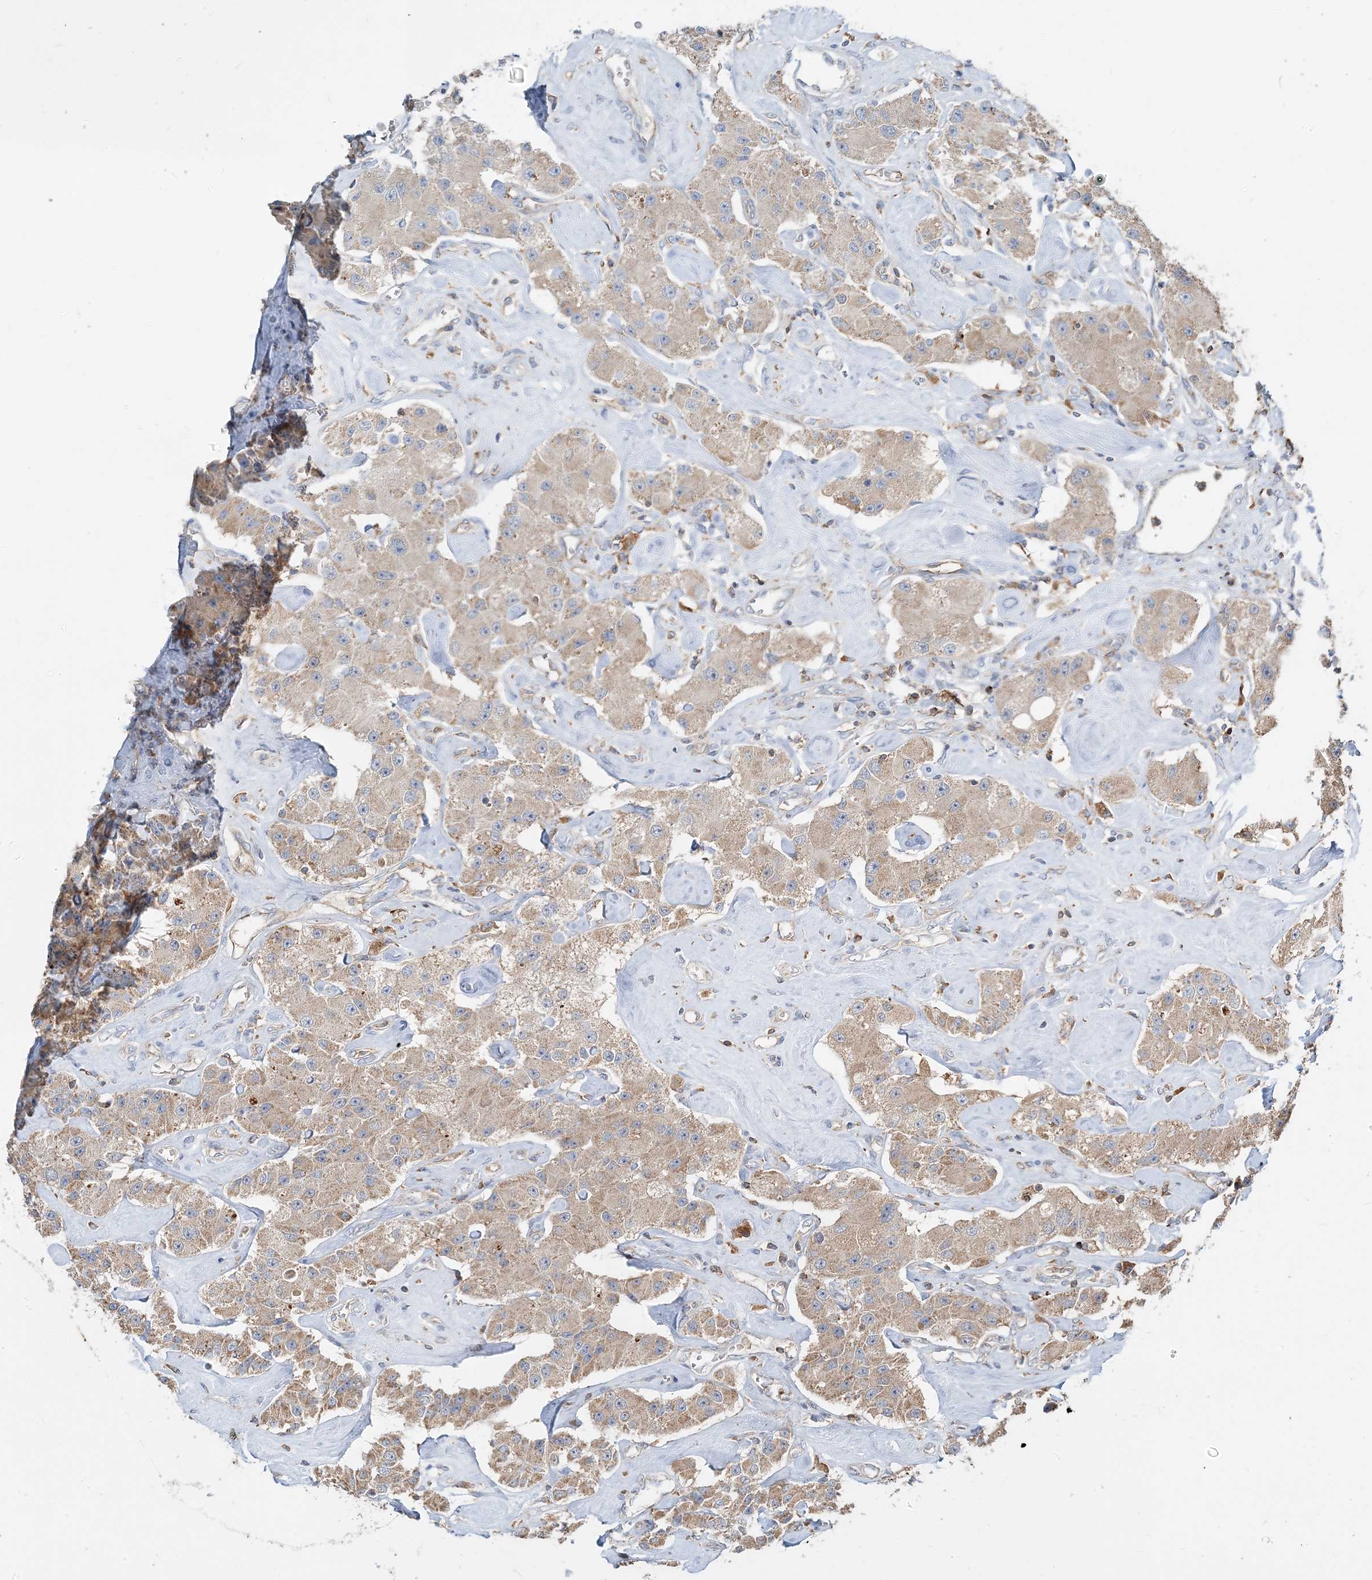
{"staining": {"intensity": "weak", "quantity": ">75%", "location": "cytoplasmic/membranous"}, "tissue": "carcinoid", "cell_type": "Tumor cells", "image_type": "cancer", "snomed": [{"axis": "morphology", "description": "Carcinoid, malignant, NOS"}, {"axis": "topography", "description": "Pancreas"}], "caption": "There is low levels of weak cytoplasmic/membranous expression in tumor cells of carcinoid, as demonstrated by immunohistochemical staining (brown color).", "gene": "TMLHE", "patient": {"sex": "male", "age": 41}}